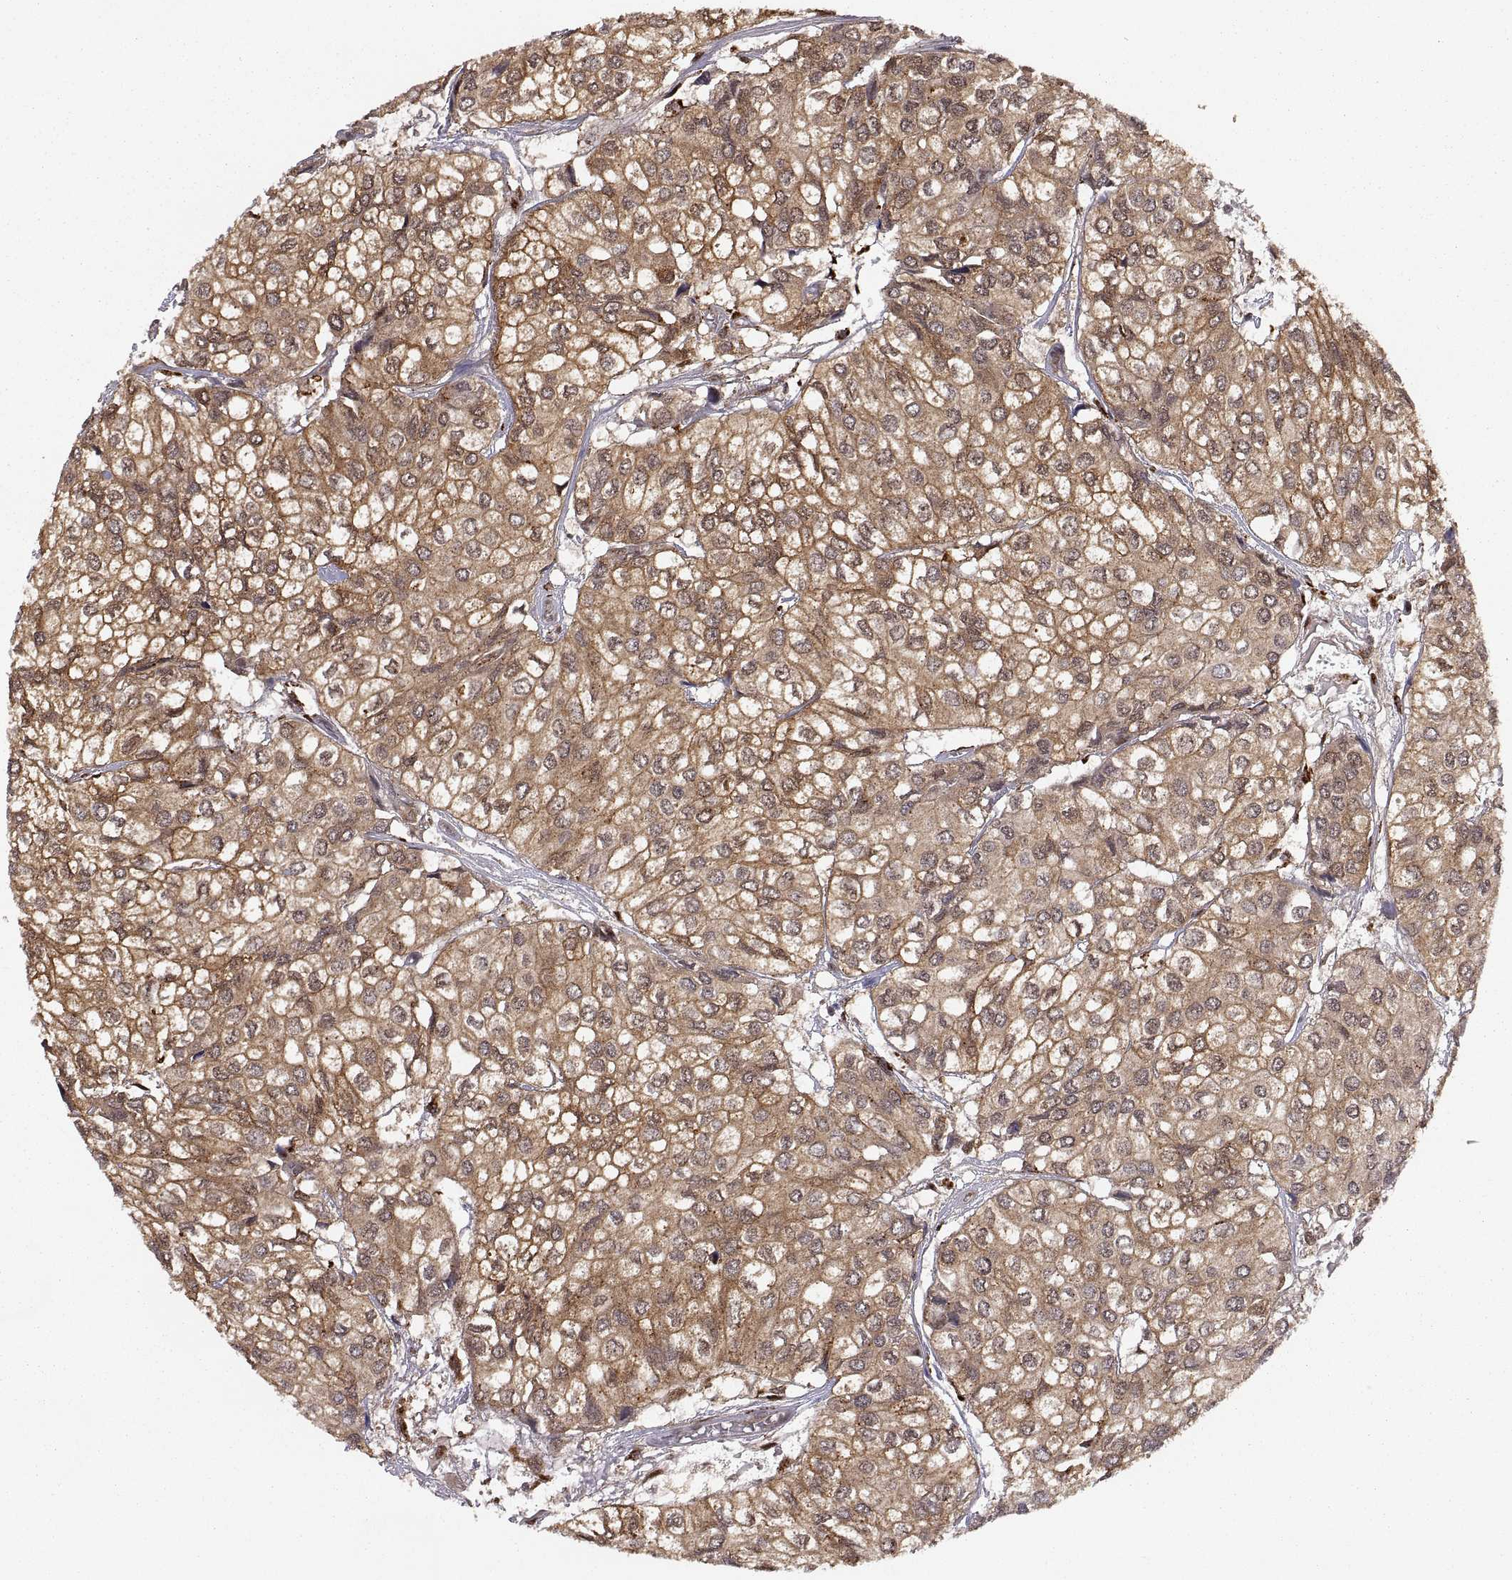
{"staining": {"intensity": "moderate", "quantity": ">75%", "location": "cytoplasmic/membranous"}, "tissue": "urothelial cancer", "cell_type": "Tumor cells", "image_type": "cancer", "snomed": [{"axis": "morphology", "description": "Urothelial carcinoma, High grade"}, {"axis": "topography", "description": "Urinary bladder"}], "caption": "Human urothelial cancer stained with a brown dye demonstrates moderate cytoplasmic/membranous positive expression in about >75% of tumor cells.", "gene": "PSMC2", "patient": {"sex": "male", "age": 73}}